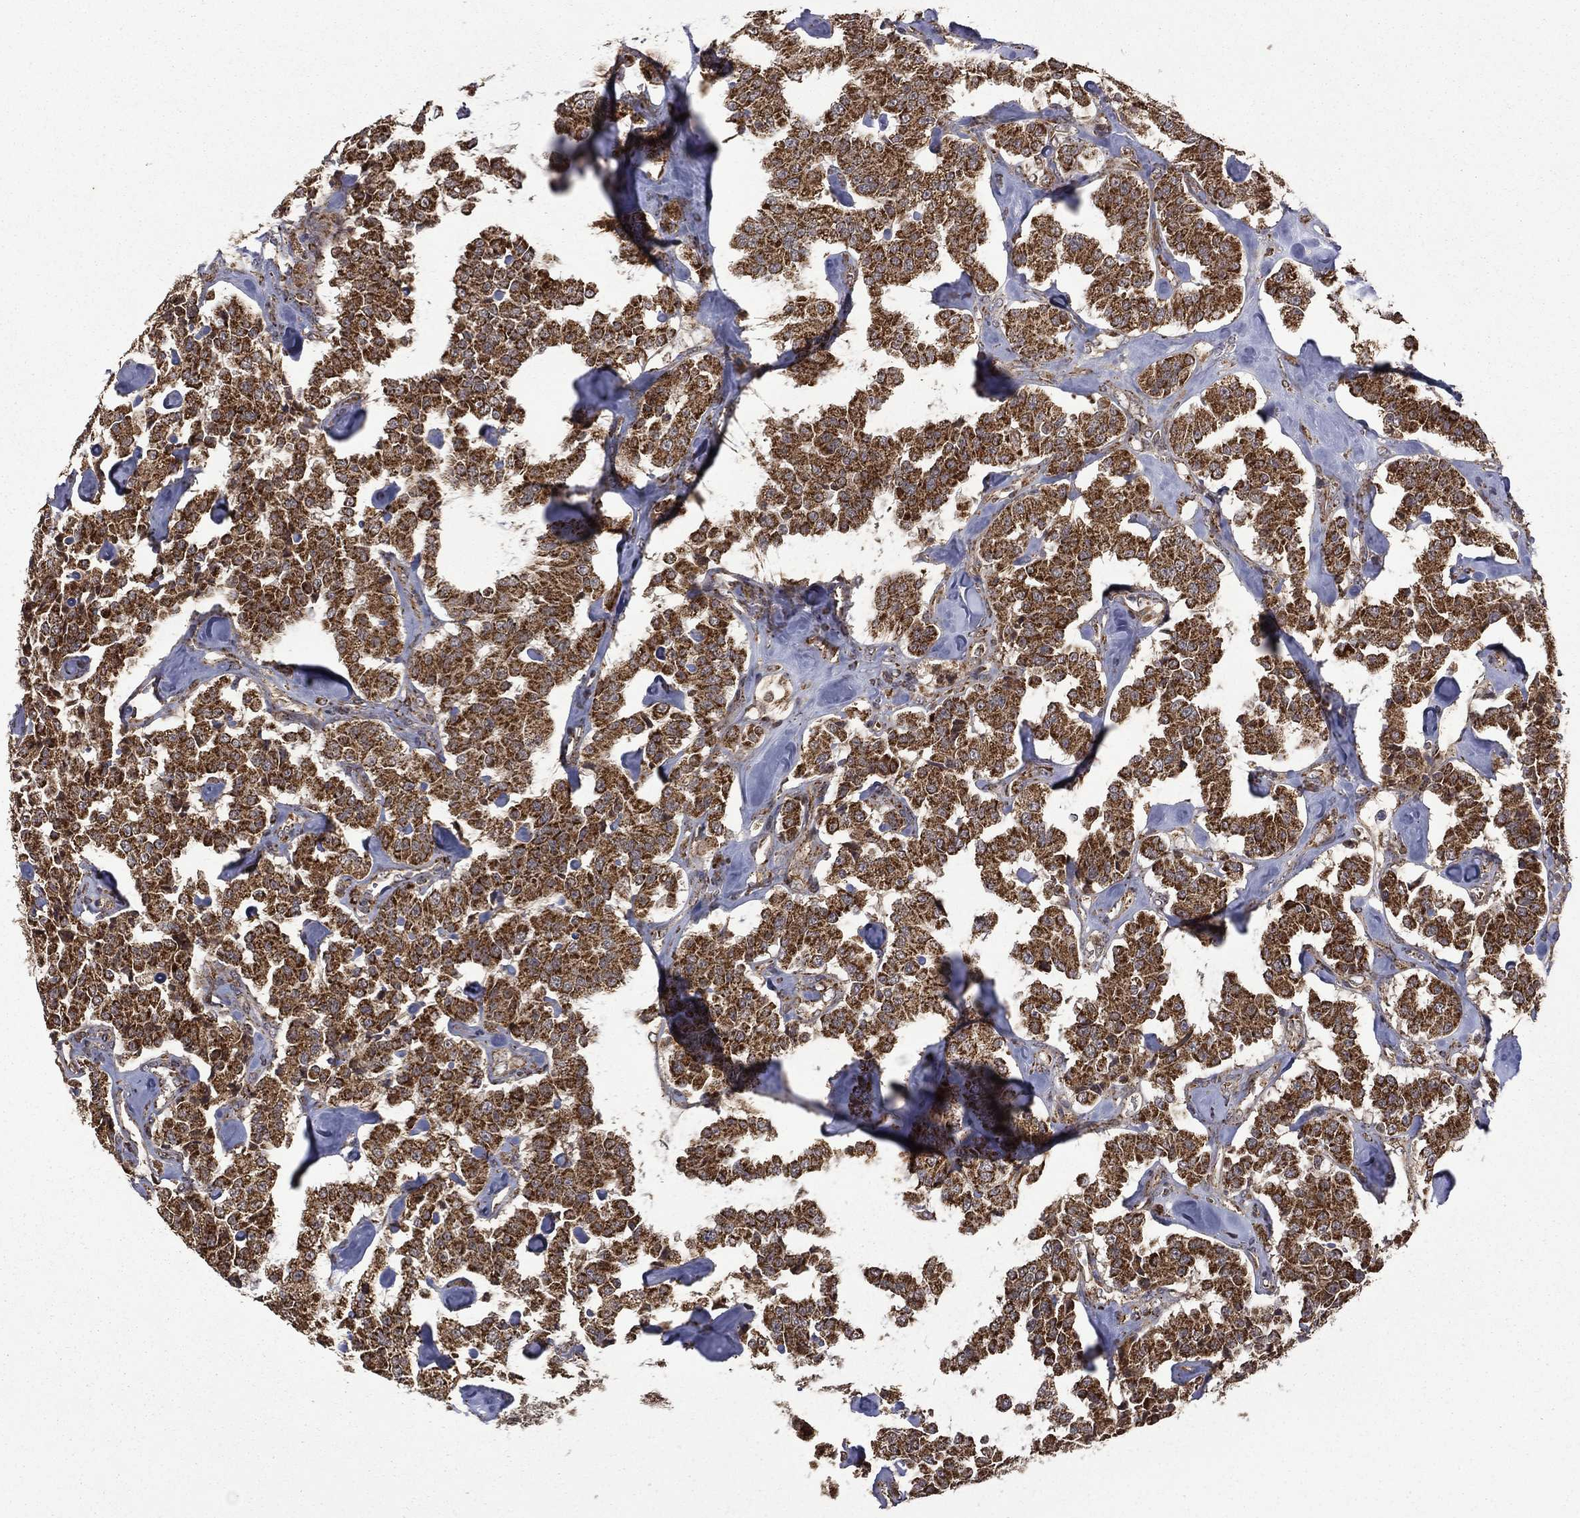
{"staining": {"intensity": "strong", "quantity": ">75%", "location": "cytoplasmic/membranous"}, "tissue": "carcinoid", "cell_type": "Tumor cells", "image_type": "cancer", "snomed": [{"axis": "morphology", "description": "Carcinoid, malignant, NOS"}, {"axis": "topography", "description": "Pancreas"}], "caption": "High-power microscopy captured an immunohistochemistry photomicrograph of carcinoid, revealing strong cytoplasmic/membranous positivity in approximately >75% of tumor cells. (Brightfield microscopy of DAB IHC at high magnification).", "gene": "GIMAP6", "patient": {"sex": "male", "age": 41}}